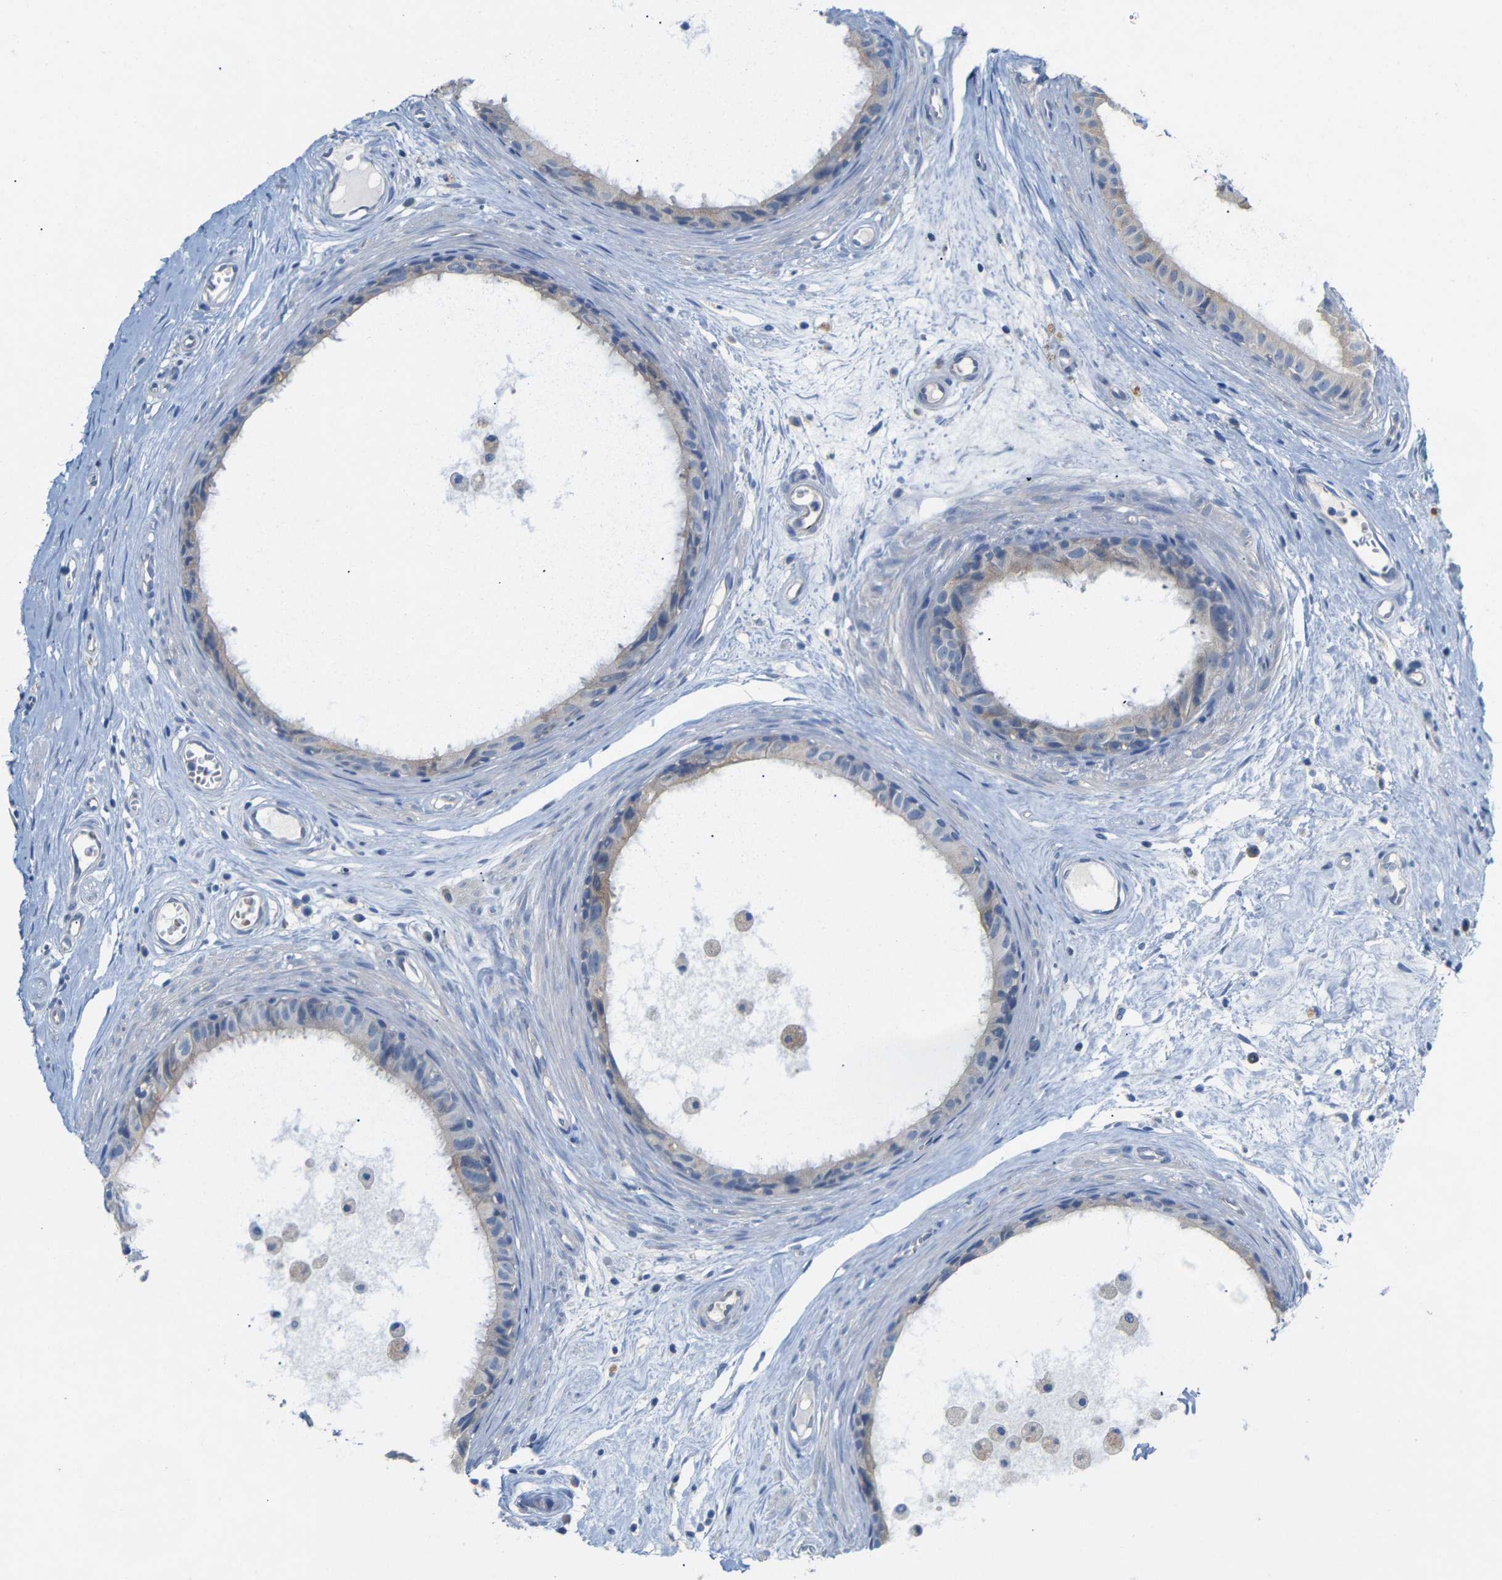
{"staining": {"intensity": "weak", "quantity": "25%-75%", "location": "cytoplasmic/membranous"}, "tissue": "epididymis", "cell_type": "Glandular cells", "image_type": "normal", "snomed": [{"axis": "morphology", "description": "Normal tissue, NOS"}, {"axis": "morphology", "description": "Inflammation, NOS"}, {"axis": "topography", "description": "Epididymis"}], "caption": "Immunohistochemistry photomicrograph of unremarkable human epididymis stained for a protein (brown), which shows low levels of weak cytoplasmic/membranous staining in about 25%-75% of glandular cells.", "gene": "TBC1D32", "patient": {"sex": "male", "age": 85}}